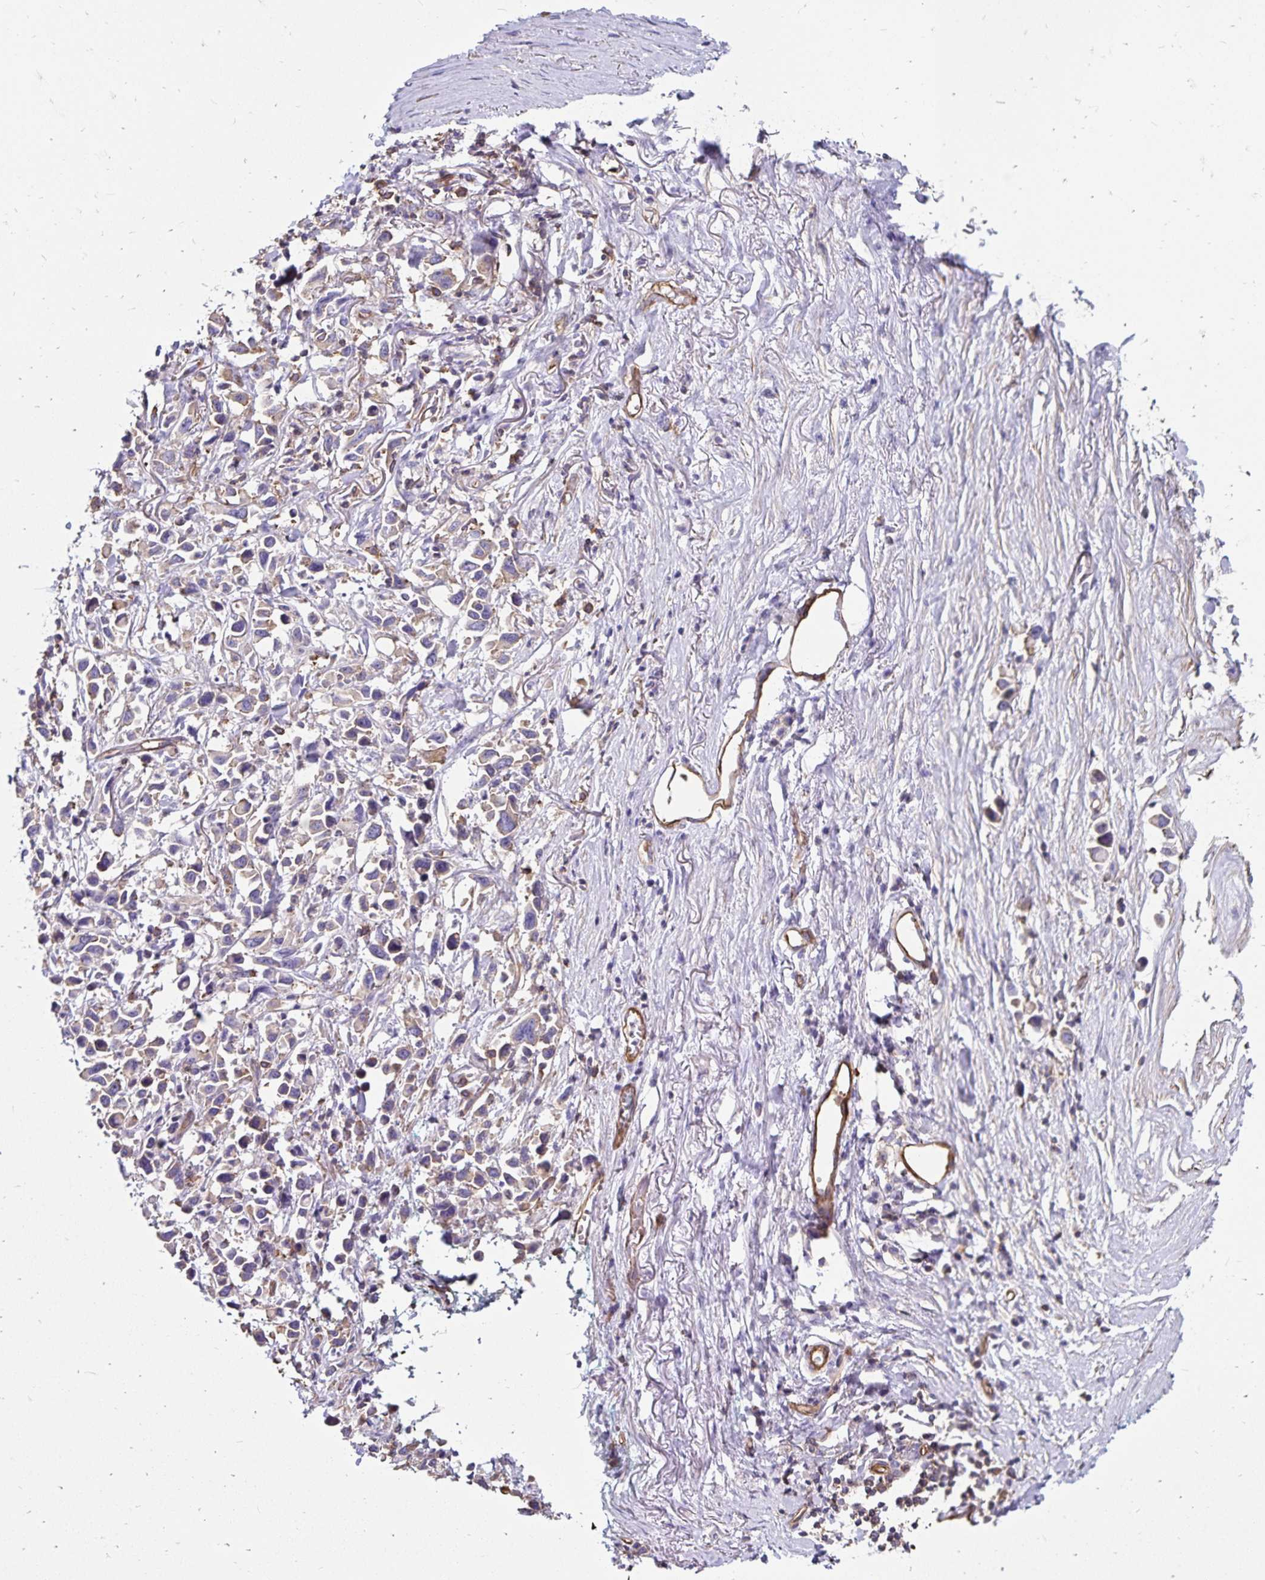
{"staining": {"intensity": "weak", "quantity": "<25%", "location": "cytoplasmic/membranous"}, "tissue": "stomach cancer", "cell_type": "Tumor cells", "image_type": "cancer", "snomed": [{"axis": "morphology", "description": "Adenocarcinoma, NOS"}, {"axis": "topography", "description": "Stomach"}], "caption": "Tumor cells show no significant staining in stomach cancer (adenocarcinoma). (DAB immunohistochemistry with hematoxylin counter stain).", "gene": "RPRML", "patient": {"sex": "female", "age": 81}}